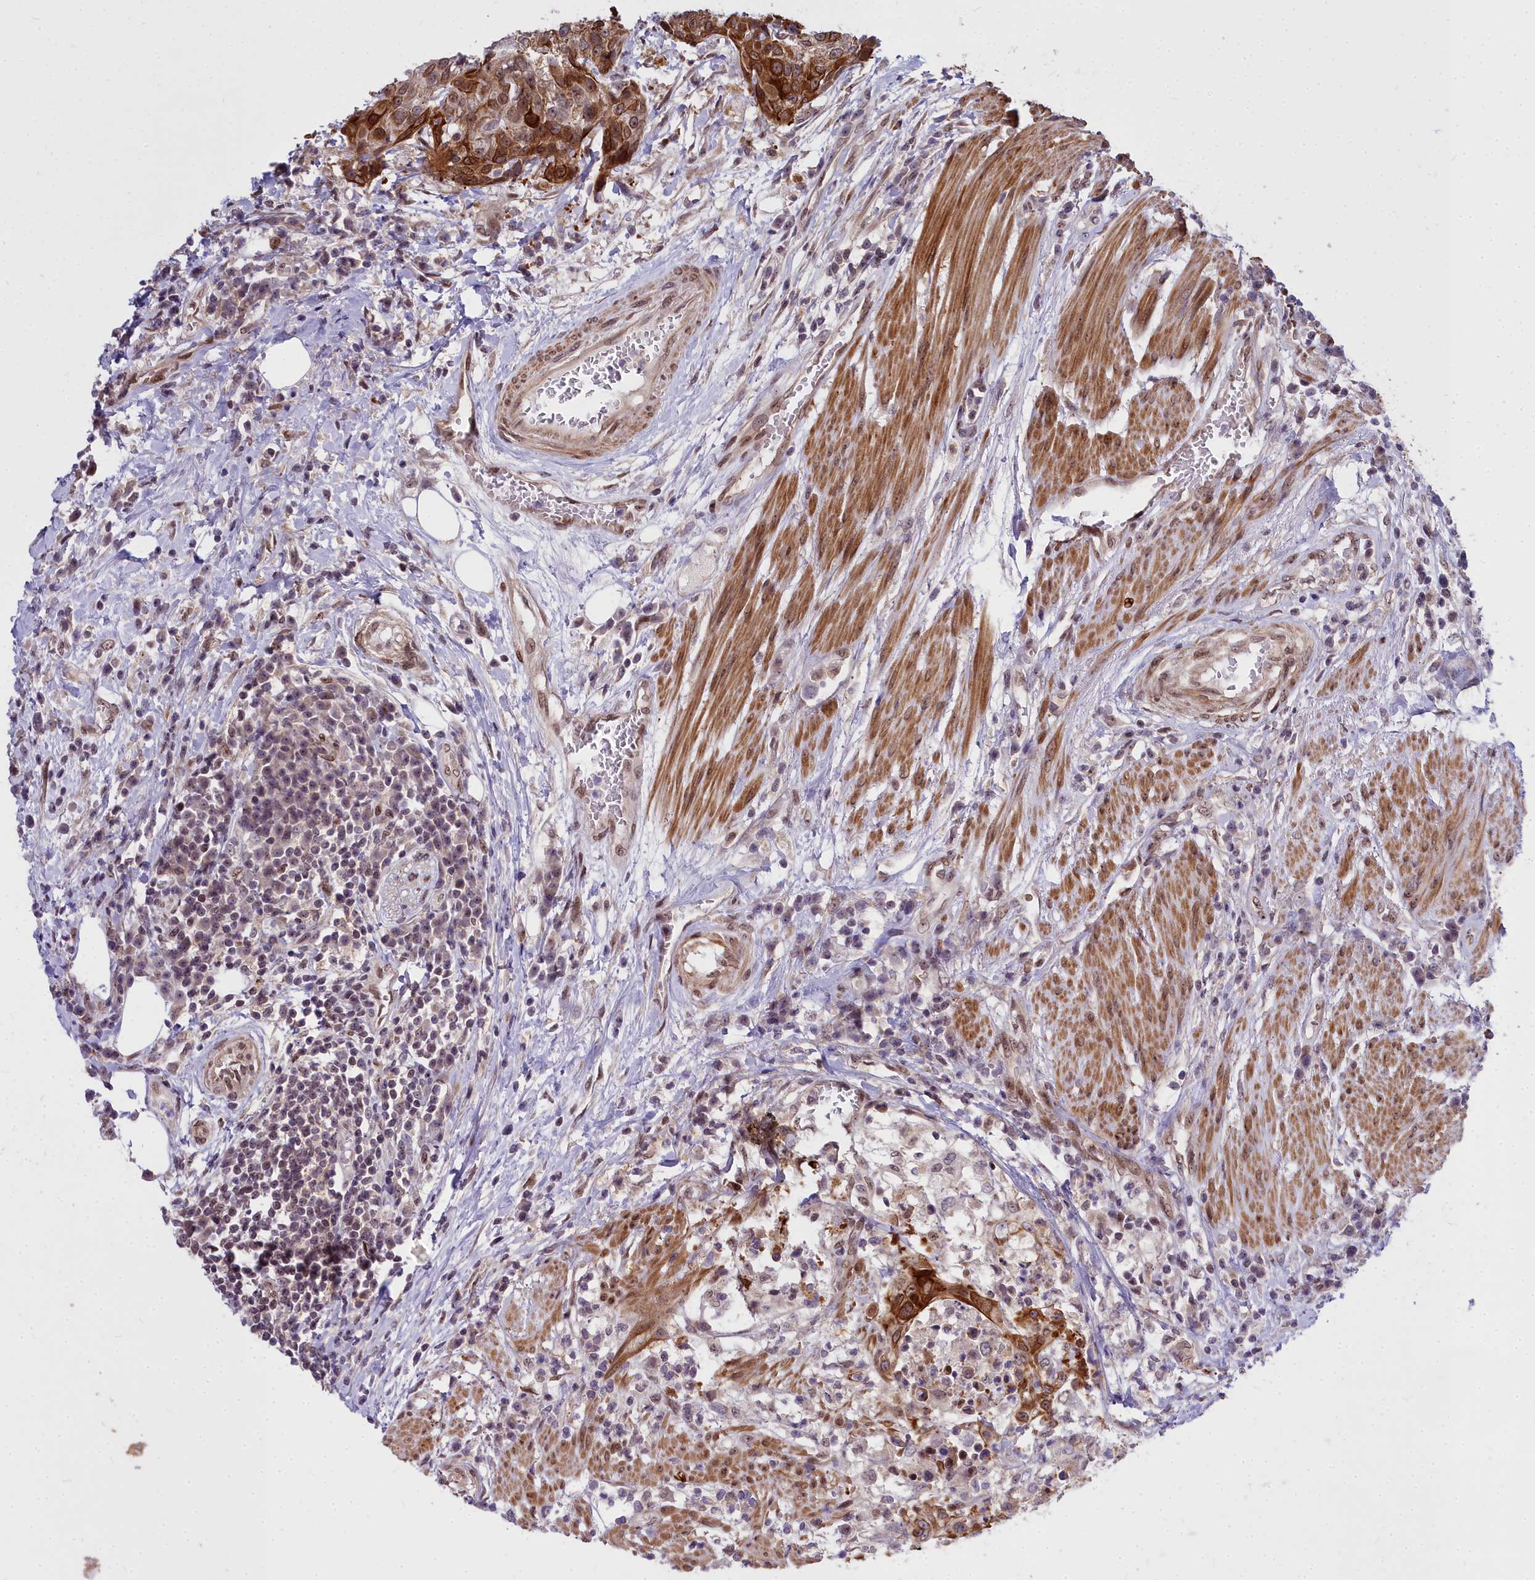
{"staining": {"intensity": "moderate", "quantity": ">75%", "location": "cytoplasmic/membranous,nuclear"}, "tissue": "urothelial cancer", "cell_type": "Tumor cells", "image_type": "cancer", "snomed": [{"axis": "morphology", "description": "Urothelial carcinoma, High grade"}, {"axis": "topography", "description": "Urinary bladder"}], "caption": "The image displays a brown stain indicating the presence of a protein in the cytoplasmic/membranous and nuclear of tumor cells in urothelial carcinoma (high-grade).", "gene": "ABCB8", "patient": {"sex": "female", "age": 63}}